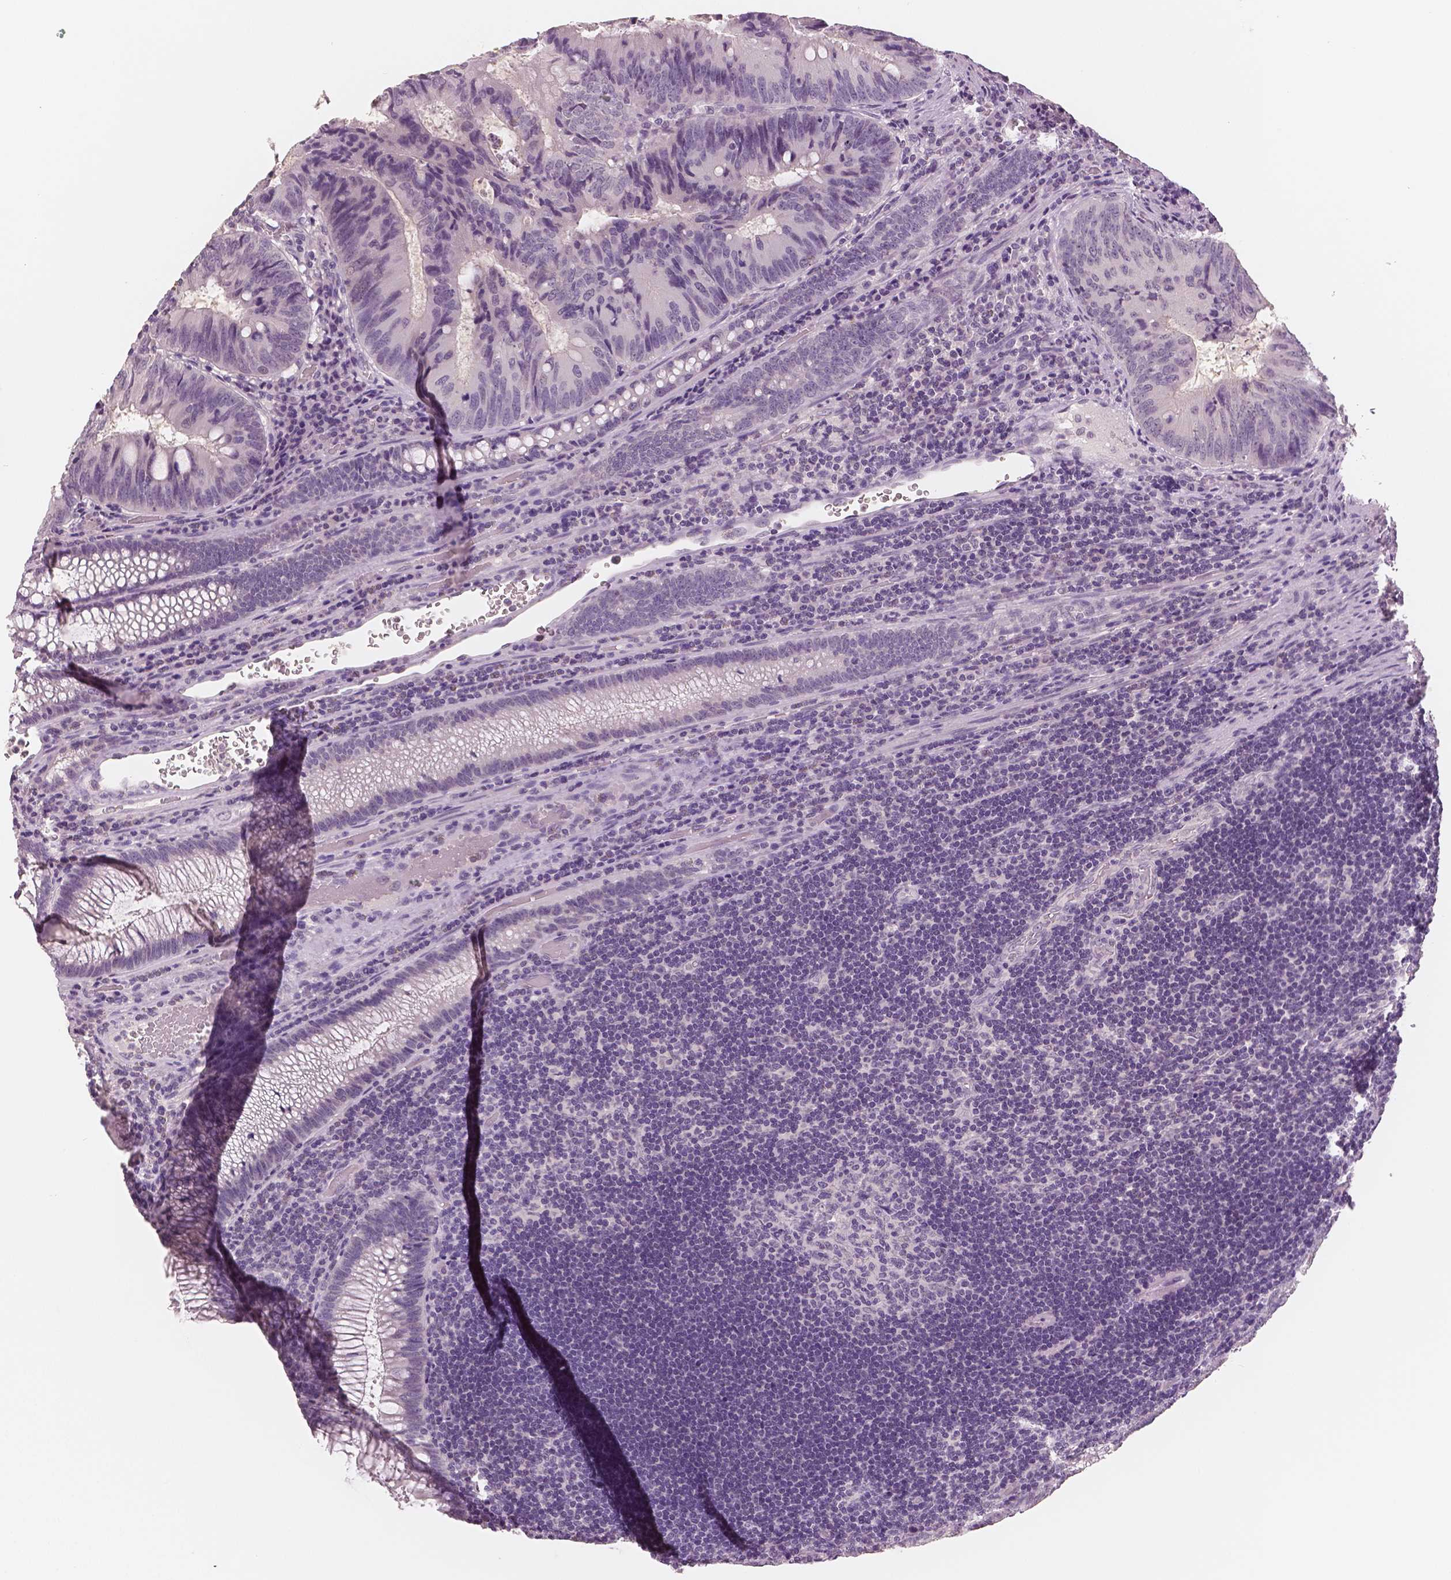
{"staining": {"intensity": "negative", "quantity": "none", "location": "none"}, "tissue": "colorectal cancer", "cell_type": "Tumor cells", "image_type": "cancer", "snomed": [{"axis": "morphology", "description": "Adenocarcinoma, NOS"}, {"axis": "topography", "description": "Colon"}], "caption": "DAB immunohistochemical staining of colorectal cancer reveals no significant expression in tumor cells. (DAB IHC visualized using brightfield microscopy, high magnification).", "gene": "NECAB2", "patient": {"sex": "male", "age": 67}}